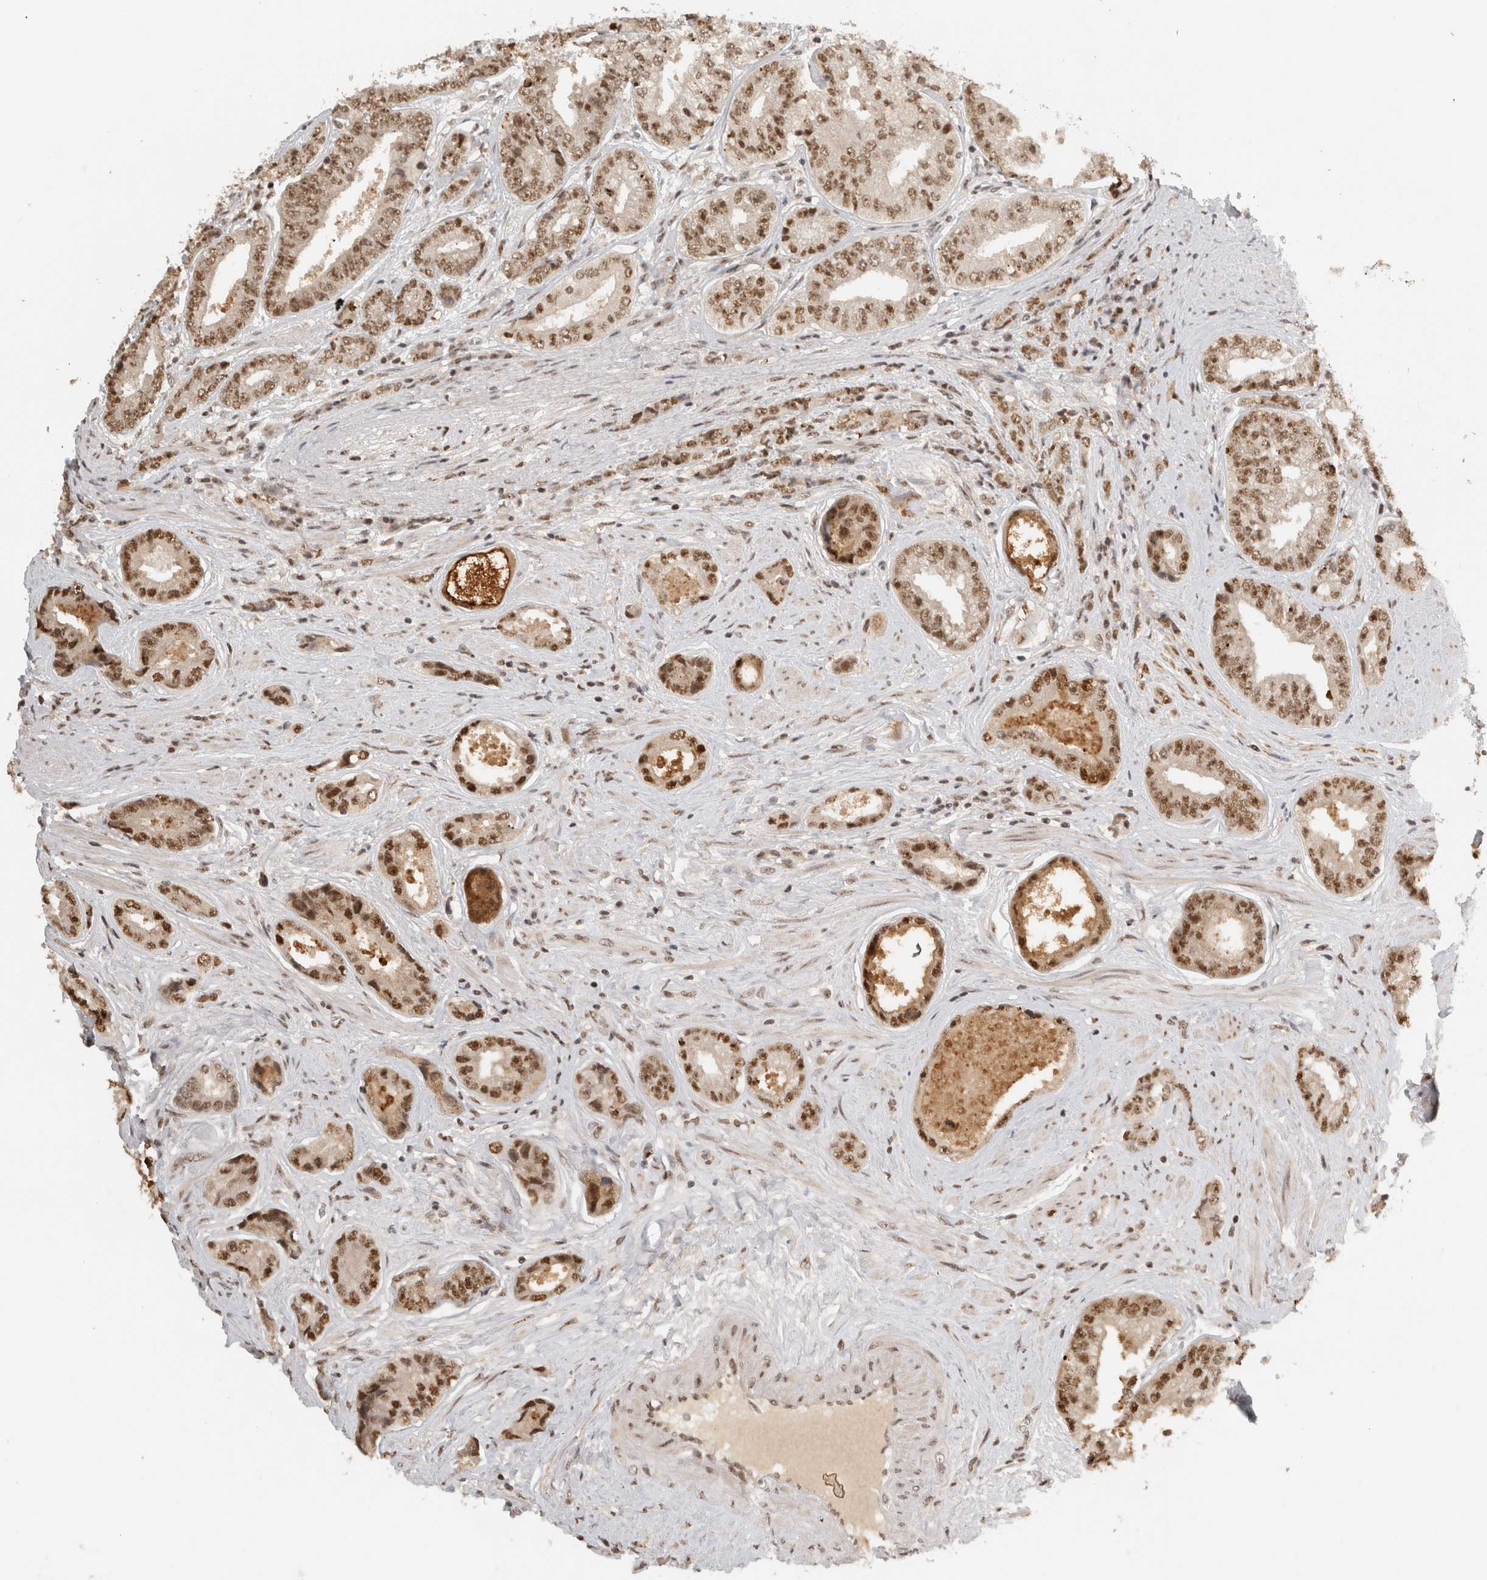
{"staining": {"intensity": "moderate", "quantity": ">75%", "location": "nuclear"}, "tissue": "prostate cancer", "cell_type": "Tumor cells", "image_type": "cancer", "snomed": [{"axis": "morphology", "description": "Adenocarcinoma, High grade"}, {"axis": "topography", "description": "Prostate"}], "caption": "A brown stain shows moderate nuclear expression of a protein in human prostate high-grade adenocarcinoma tumor cells.", "gene": "EBNA1BP2", "patient": {"sex": "male", "age": 61}}